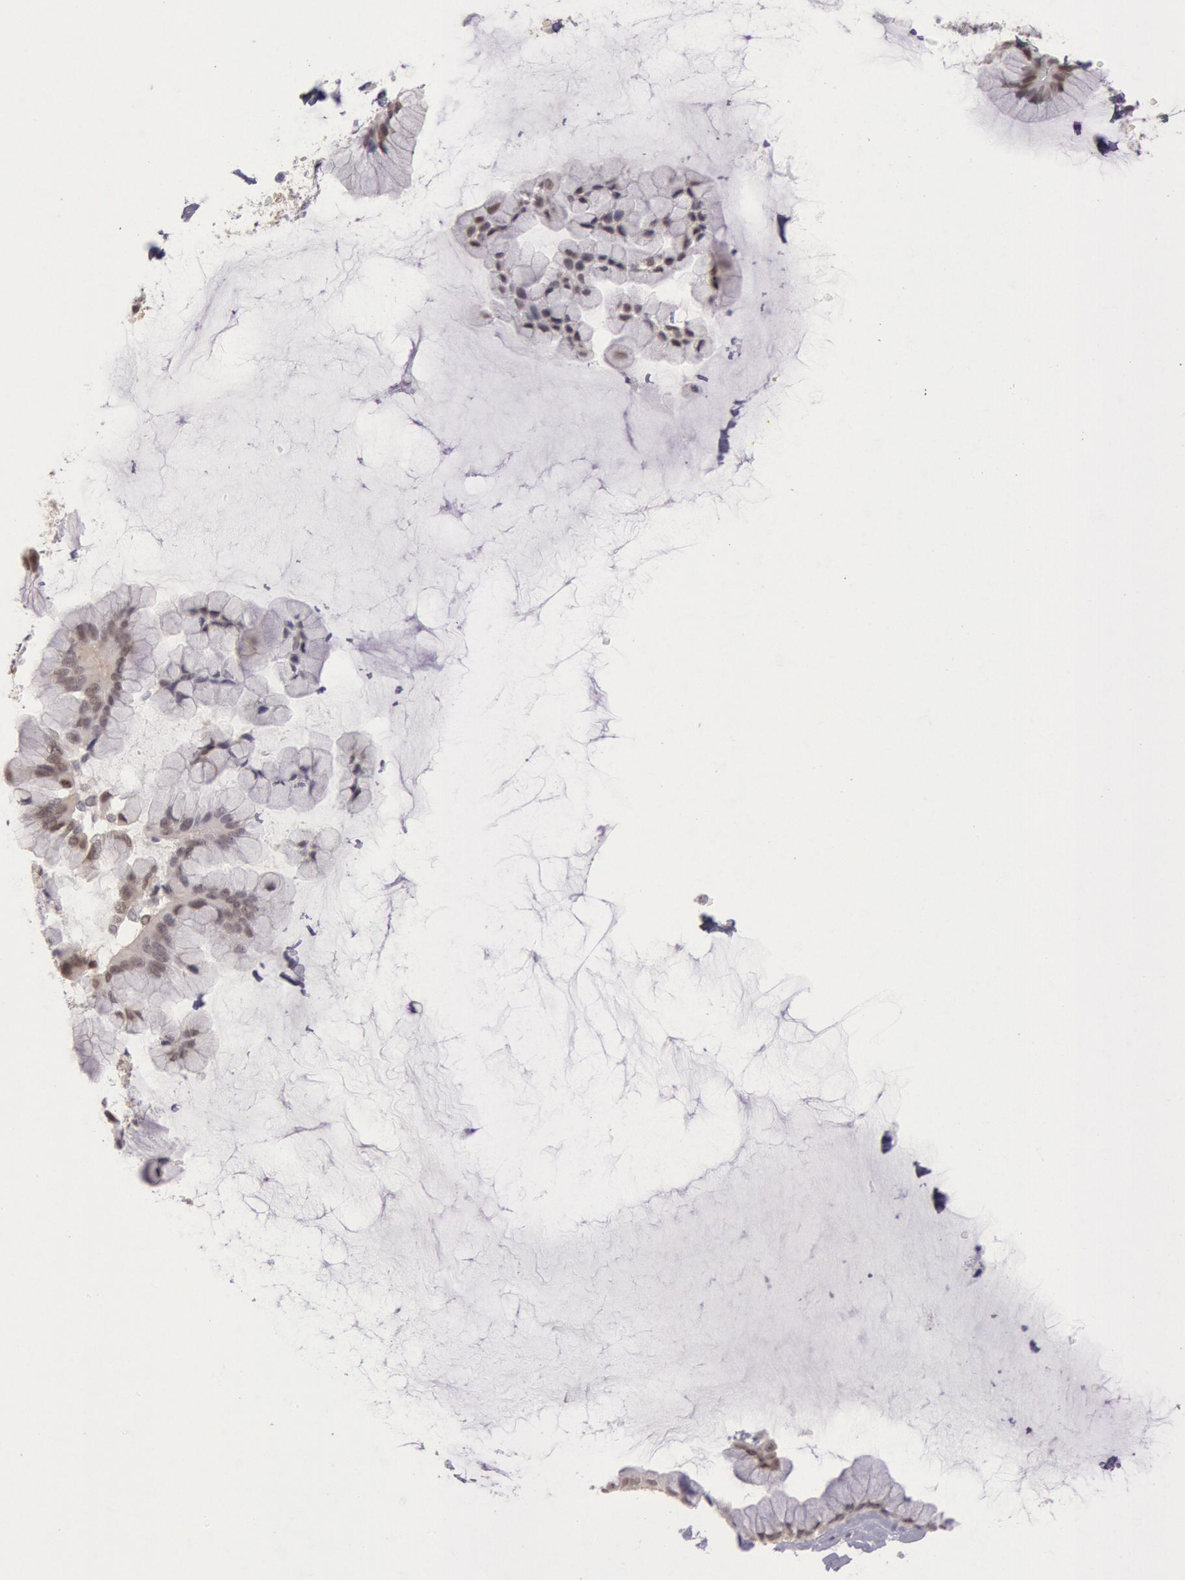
{"staining": {"intensity": "weak", "quantity": "25%-75%", "location": "nuclear"}, "tissue": "ovarian cancer", "cell_type": "Tumor cells", "image_type": "cancer", "snomed": [{"axis": "morphology", "description": "Cystadenocarcinoma, mucinous, NOS"}, {"axis": "topography", "description": "Ovary"}], "caption": "Ovarian mucinous cystadenocarcinoma stained for a protein reveals weak nuclear positivity in tumor cells.", "gene": "HIF1A", "patient": {"sex": "female", "age": 41}}